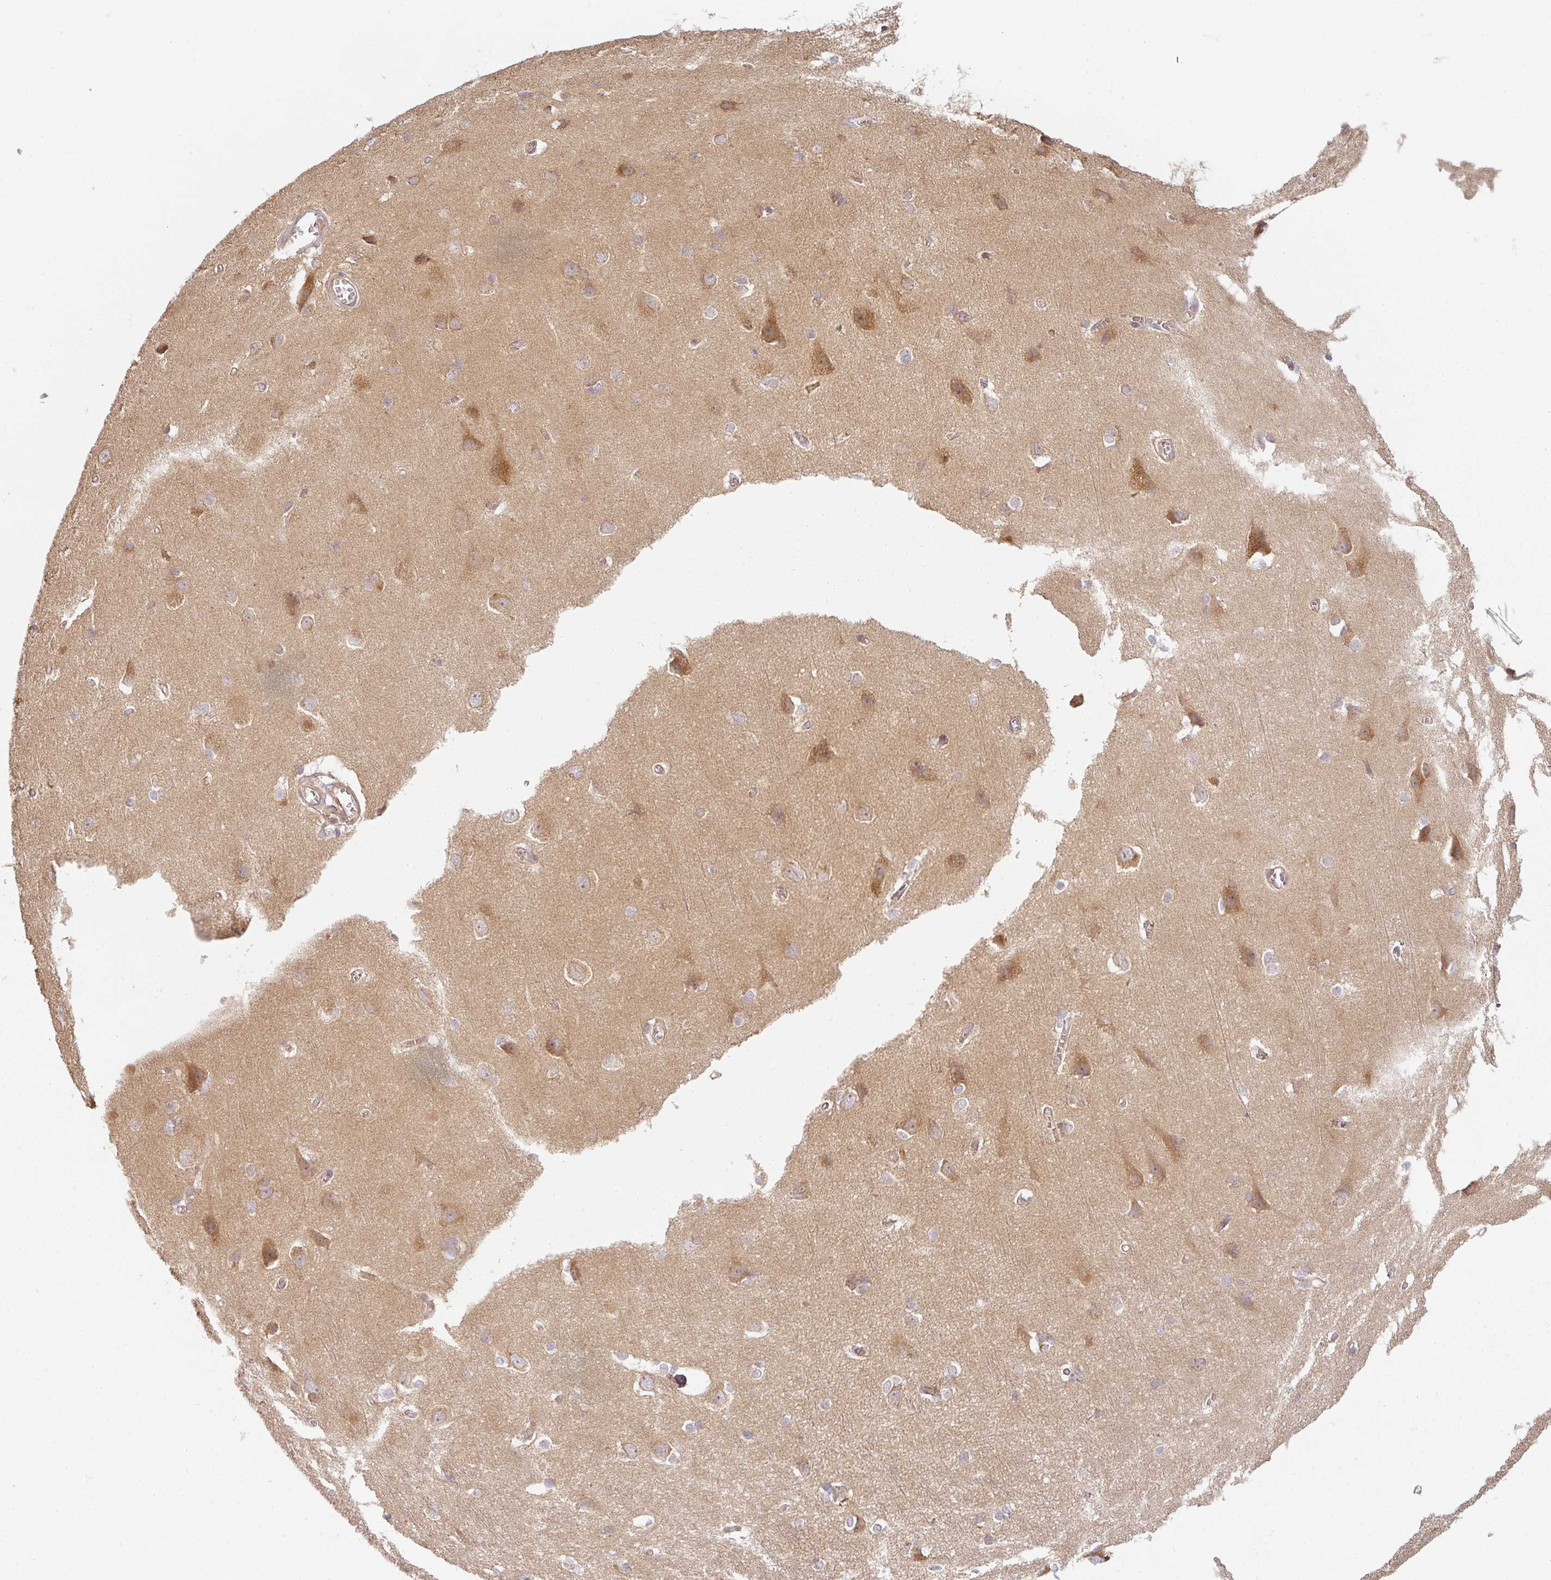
{"staining": {"intensity": "moderate", "quantity": "25%-75%", "location": "cytoplasmic/membranous"}, "tissue": "cerebral cortex", "cell_type": "Endothelial cells", "image_type": "normal", "snomed": [{"axis": "morphology", "description": "Normal tissue, NOS"}, {"axis": "topography", "description": "Cerebral cortex"}], "caption": "The photomicrograph demonstrates staining of benign cerebral cortex, revealing moderate cytoplasmic/membranous protein staining (brown color) within endothelial cells. (DAB (3,3'-diaminobenzidine) IHC, brown staining for protein, blue staining for nuclei).", "gene": "CNOT1", "patient": {"sex": "male", "age": 37}}